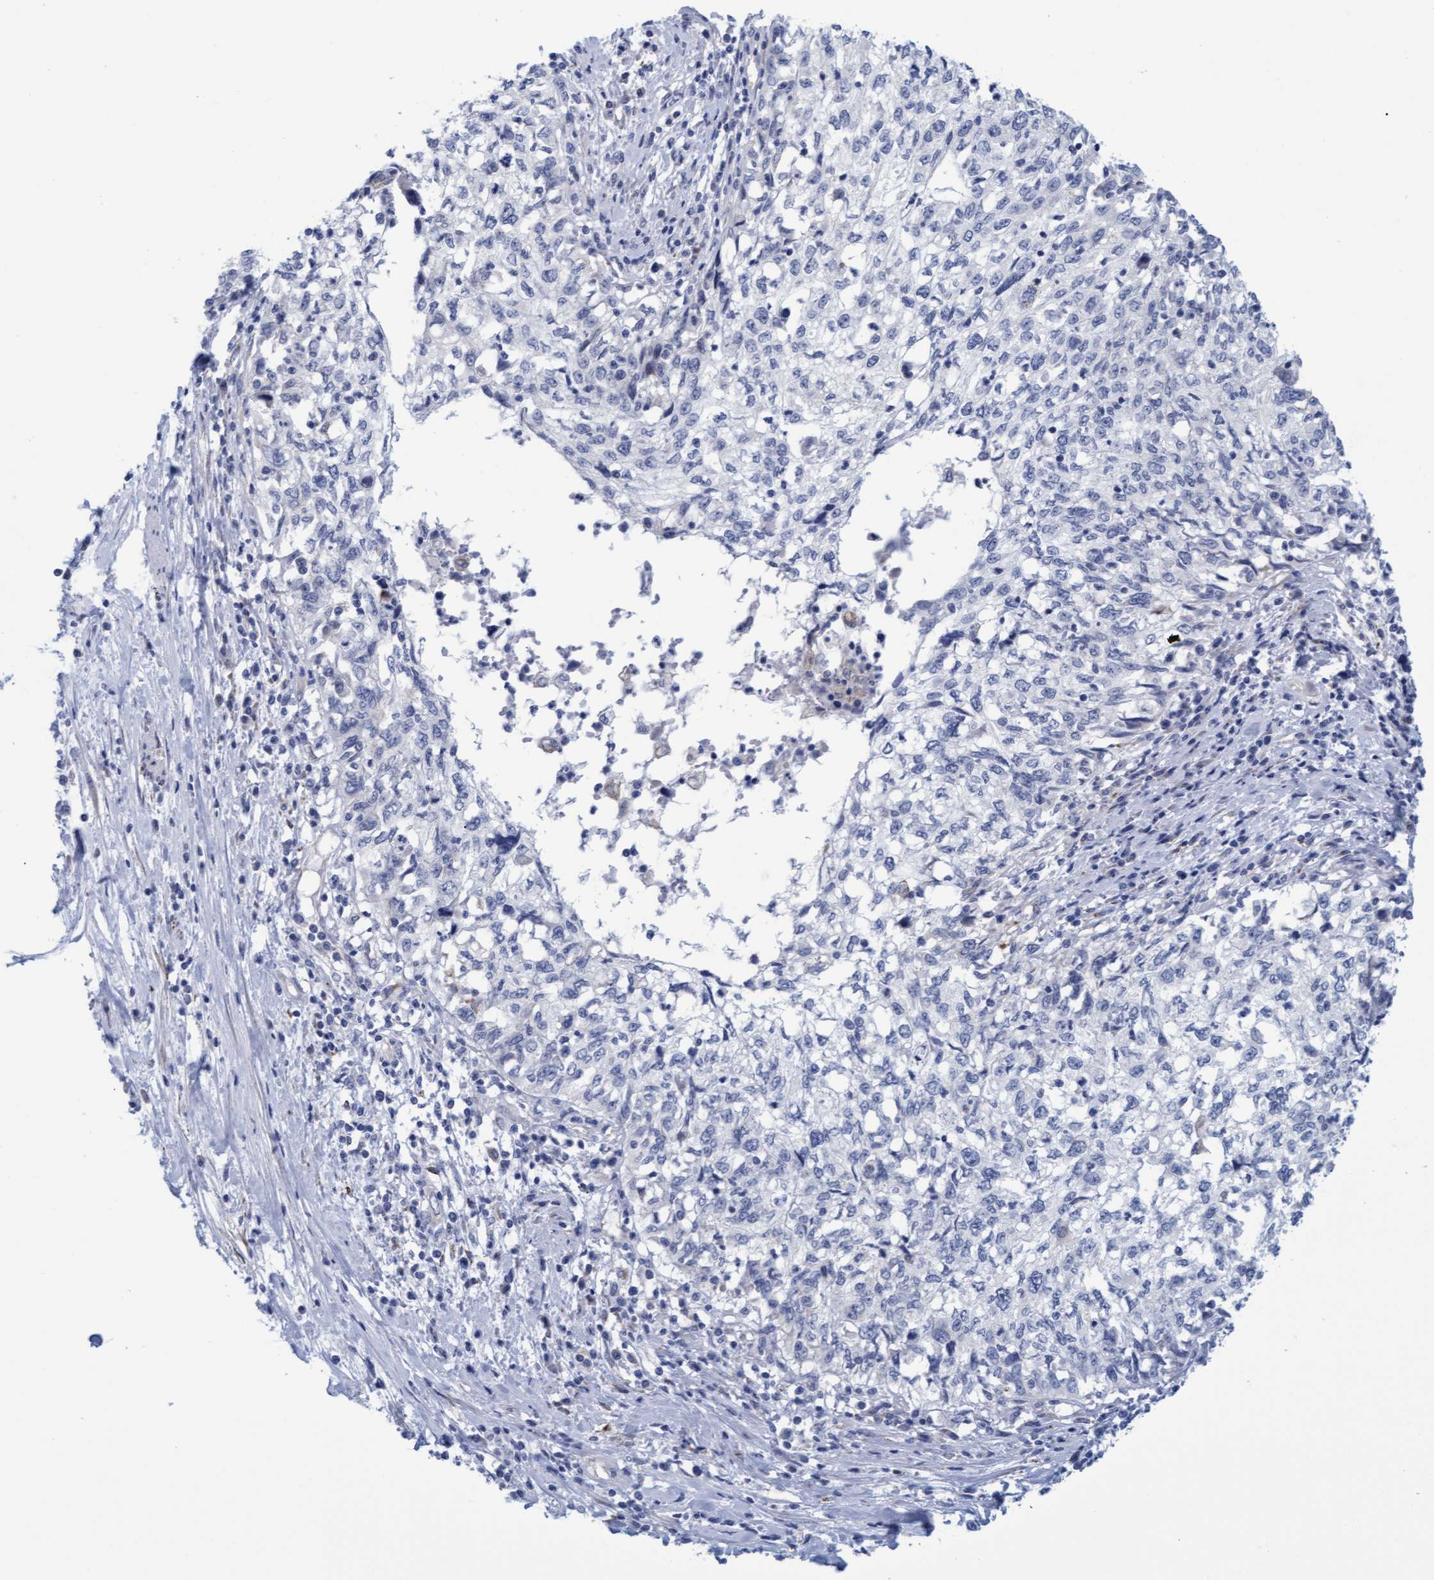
{"staining": {"intensity": "negative", "quantity": "none", "location": "none"}, "tissue": "cervical cancer", "cell_type": "Tumor cells", "image_type": "cancer", "snomed": [{"axis": "morphology", "description": "Squamous cell carcinoma, NOS"}, {"axis": "topography", "description": "Cervix"}], "caption": "High magnification brightfield microscopy of squamous cell carcinoma (cervical) stained with DAB (3,3'-diaminobenzidine) (brown) and counterstained with hematoxylin (blue): tumor cells show no significant expression.", "gene": "STXBP1", "patient": {"sex": "female", "age": 57}}